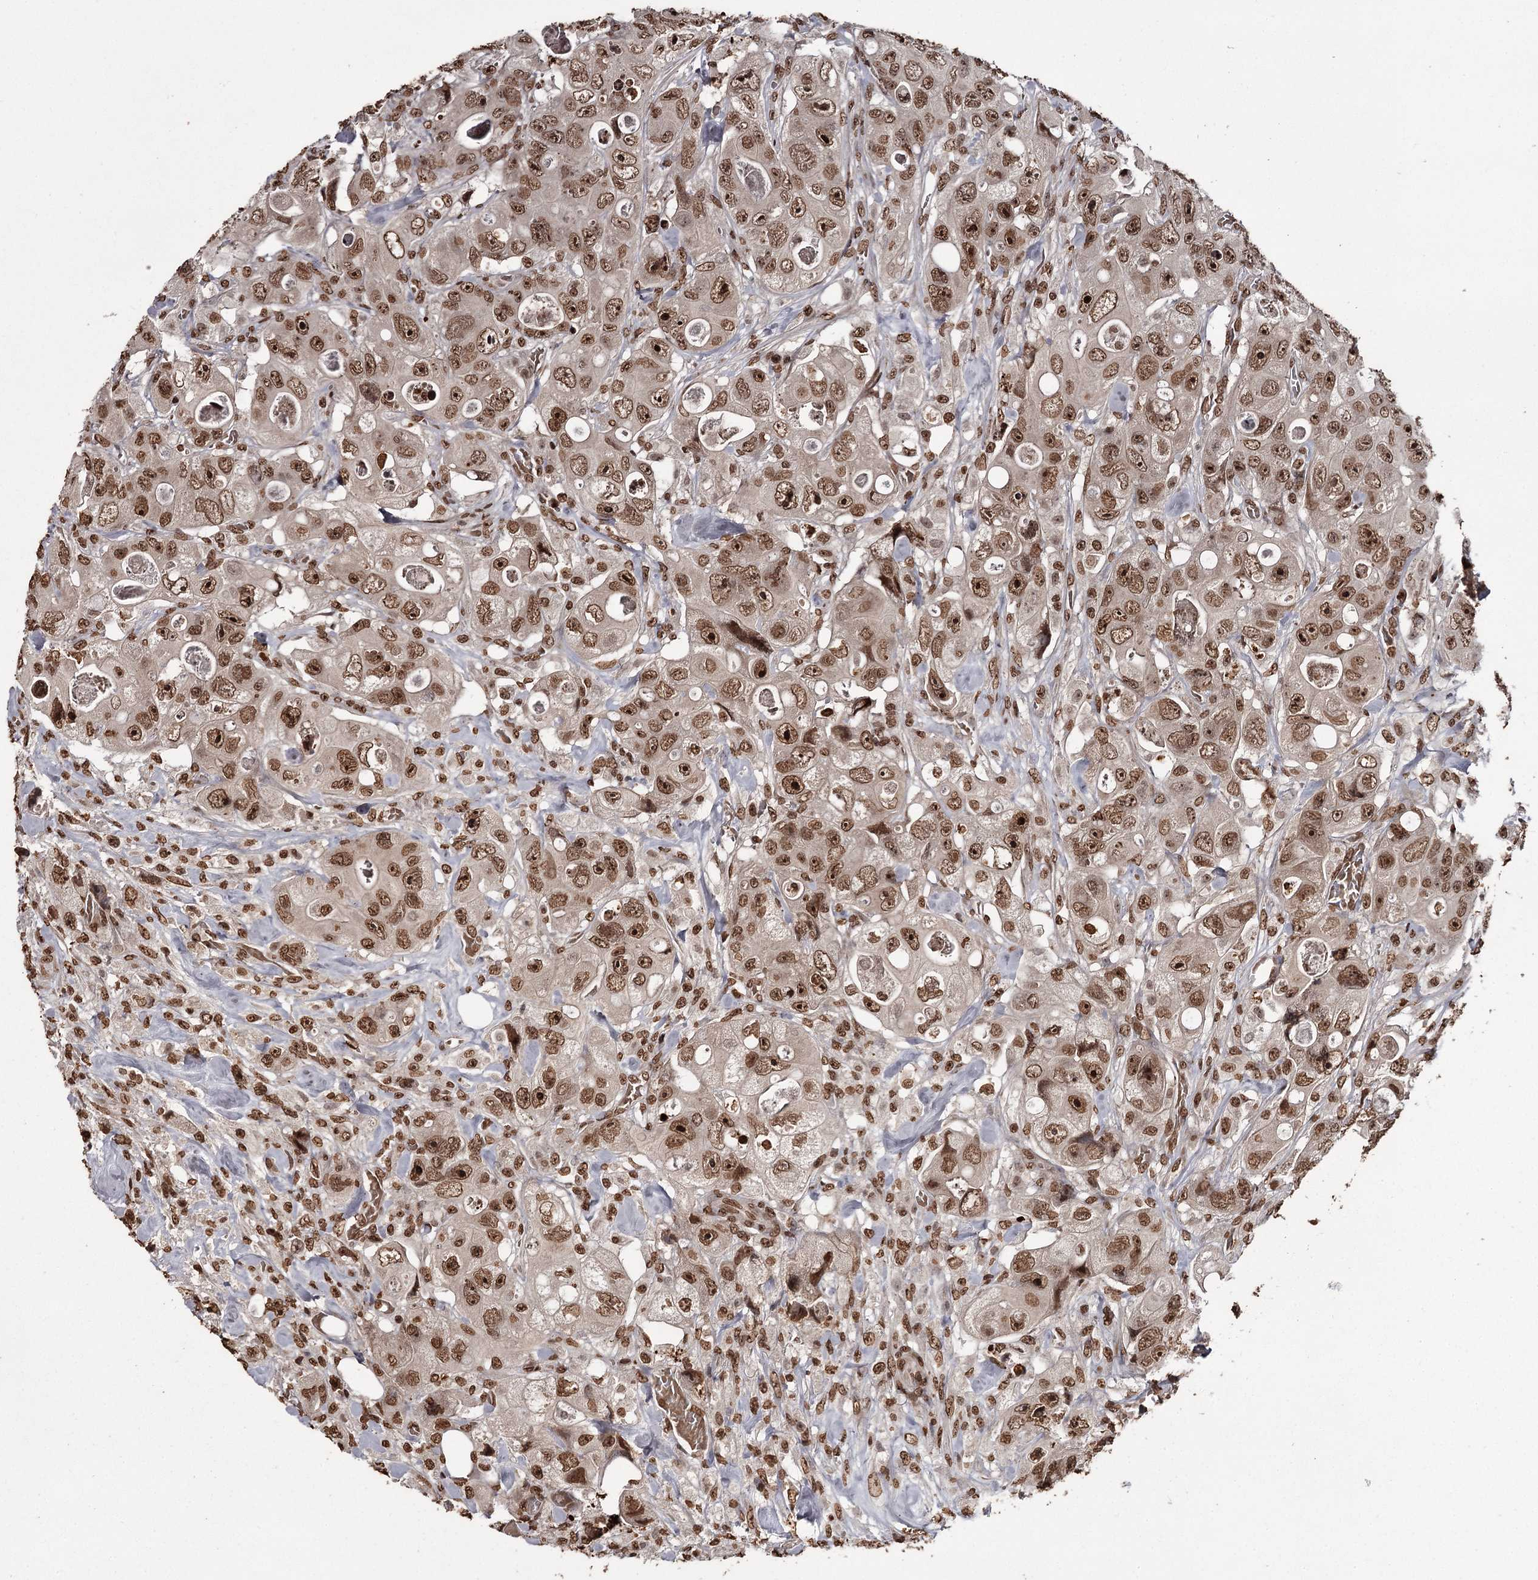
{"staining": {"intensity": "strong", "quantity": ">75%", "location": "nuclear"}, "tissue": "colorectal cancer", "cell_type": "Tumor cells", "image_type": "cancer", "snomed": [{"axis": "morphology", "description": "Adenocarcinoma, NOS"}, {"axis": "topography", "description": "Colon"}], "caption": "Colorectal cancer (adenocarcinoma) stained with a protein marker demonstrates strong staining in tumor cells.", "gene": "THYN1", "patient": {"sex": "female", "age": 46}}